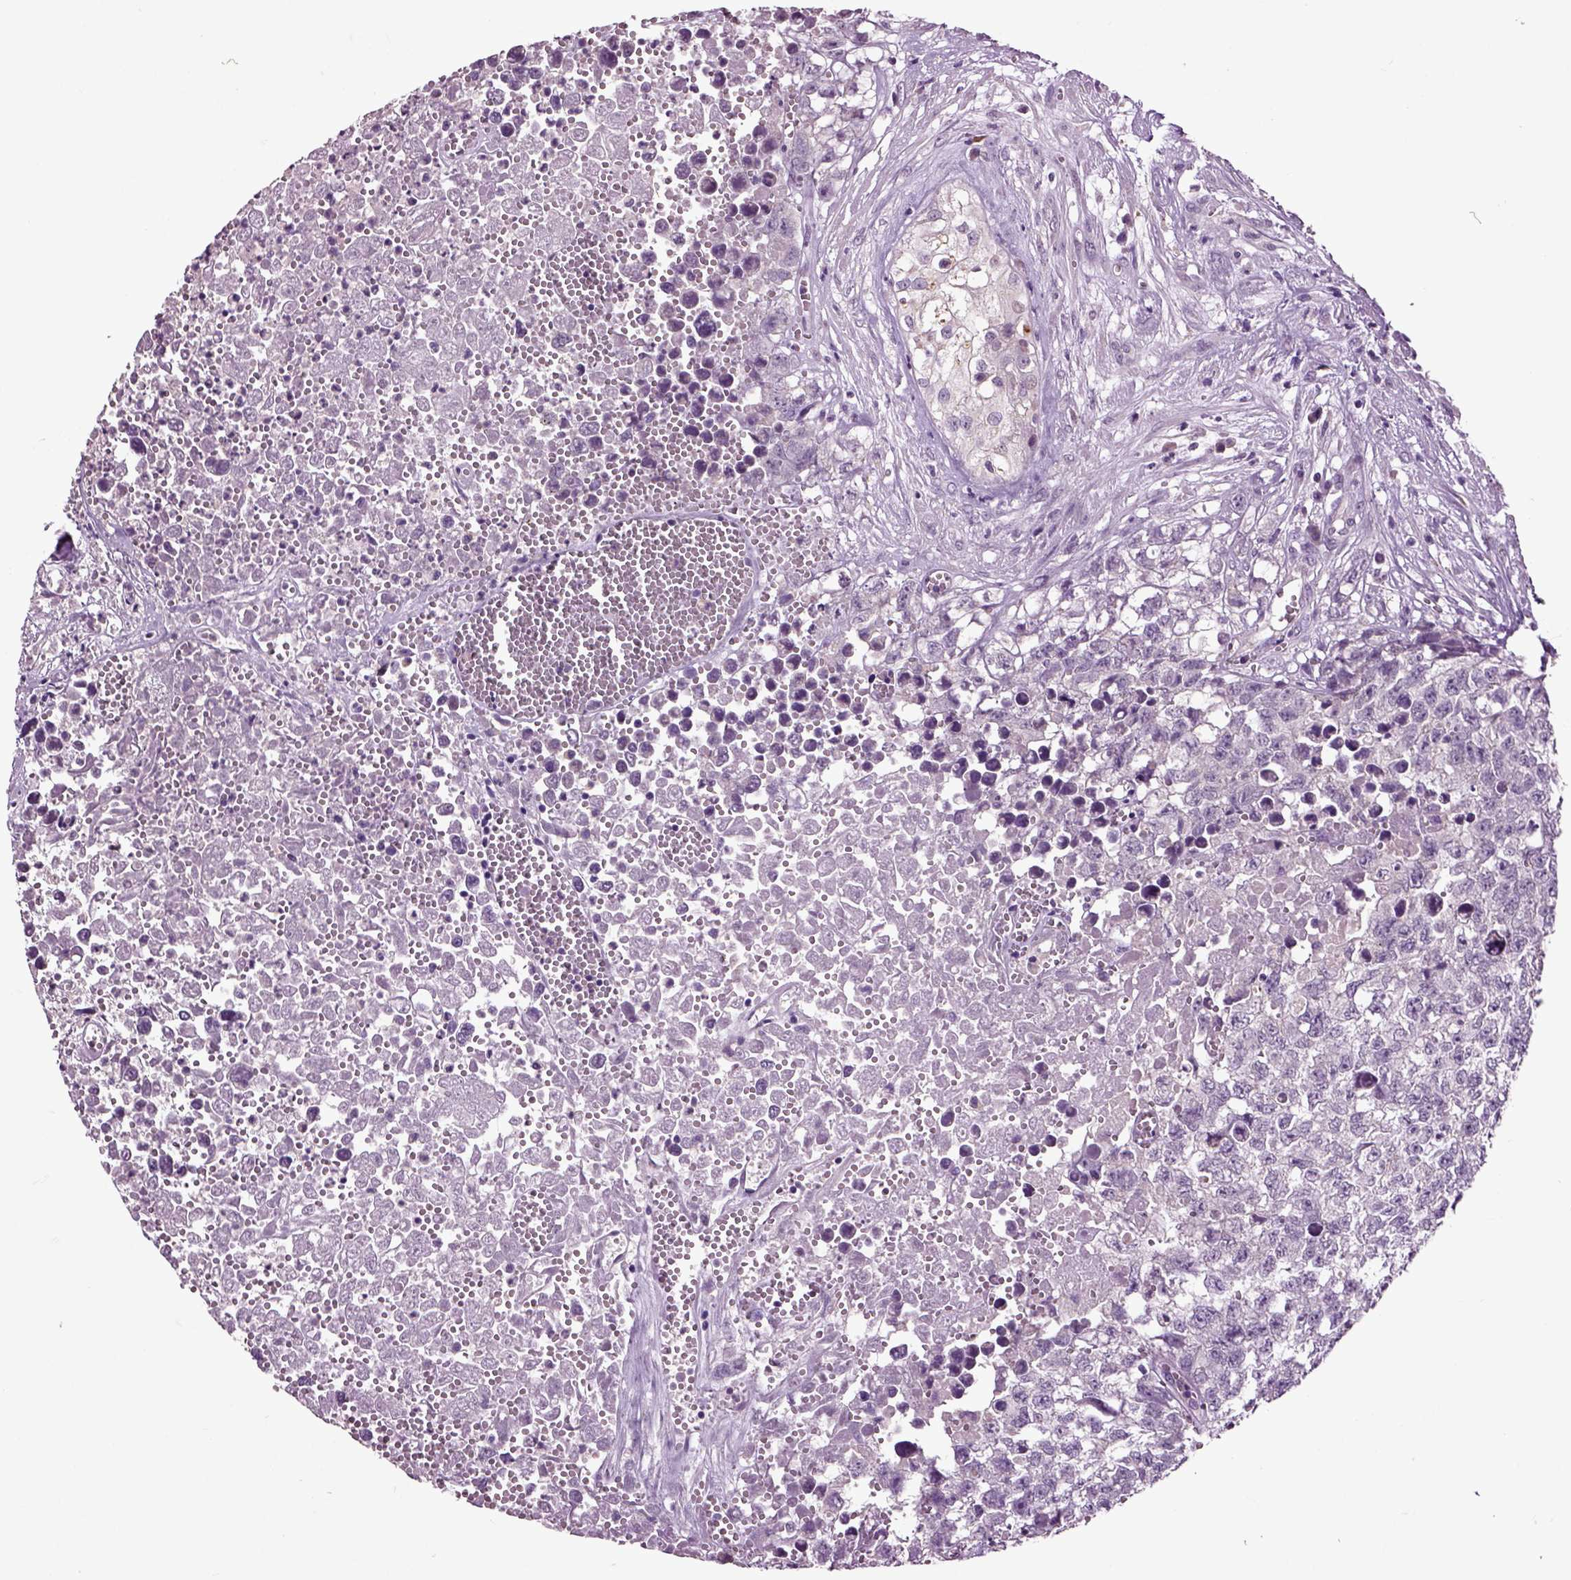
{"staining": {"intensity": "negative", "quantity": "none", "location": "none"}, "tissue": "testis cancer", "cell_type": "Tumor cells", "image_type": "cancer", "snomed": [{"axis": "morphology", "description": "Seminoma, NOS"}, {"axis": "morphology", "description": "Carcinoma, Embryonal, NOS"}, {"axis": "topography", "description": "Testis"}], "caption": "Tumor cells are negative for protein expression in human testis cancer (seminoma).", "gene": "CRHR1", "patient": {"sex": "male", "age": 22}}